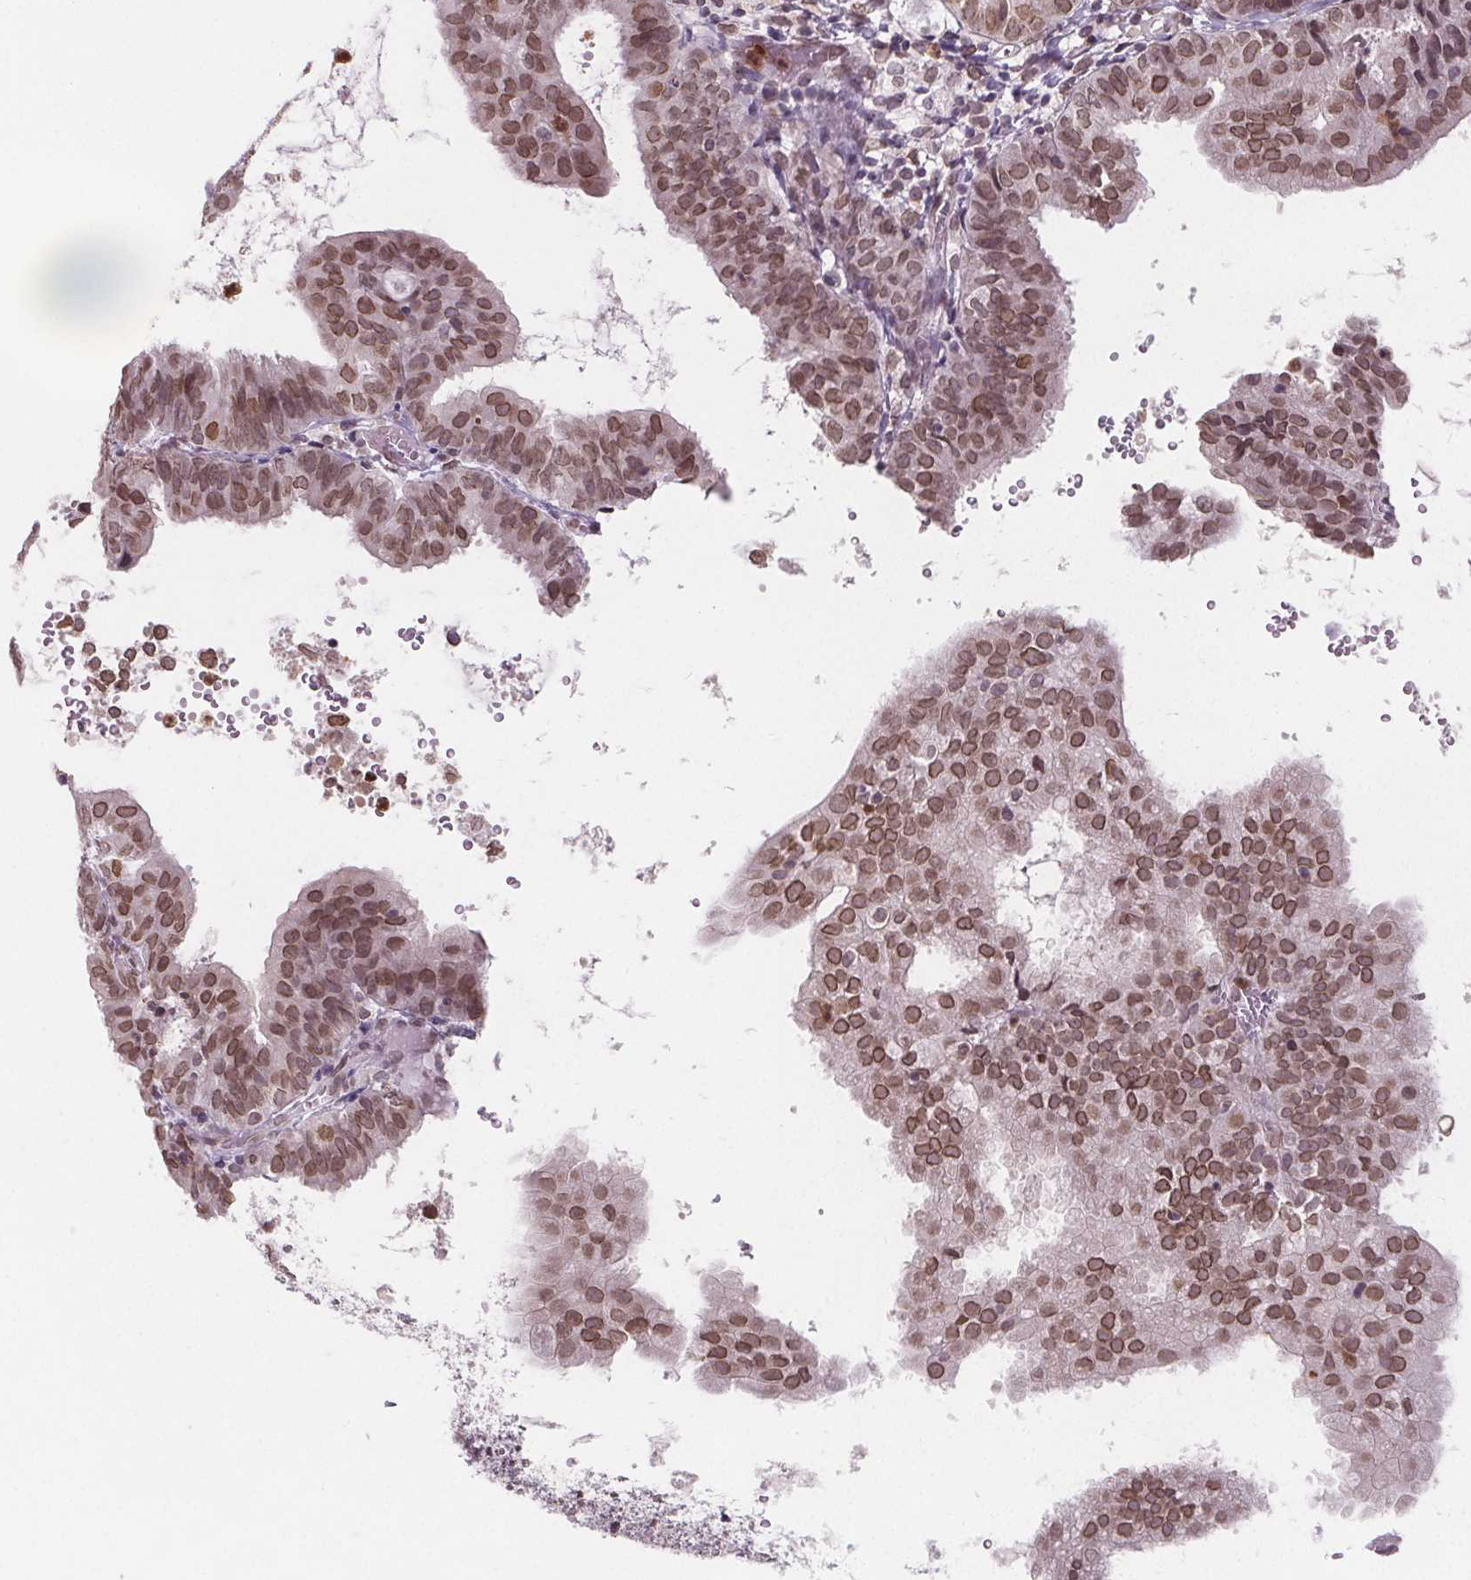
{"staining": {"intensity": "moderate", "quantity": ">75%", "location": "cytoplasmic/membranous,nuclear"}, "tissue": "endometrial cancer", "cell_type": "Tumor cells", "image_type": "cancer", "snomed": [{"axis": "morphology", "description": "Adenocarcinoma, NOS"}, {"axis": "topography", "description": "Endometrium"}], "caption": "Protein staining reveals moderate cytoplasmic/membranous and nuclear staining in about >75% of tumor cells in endometrial cancer. The staining was performed using DAB to visualize the protein expression in brown, while the nuclei were stained in blue with hematoxylin (Magnification: 20x).", "gene": "TTC39C", "patient": {"sex": "female", "age": 80}}